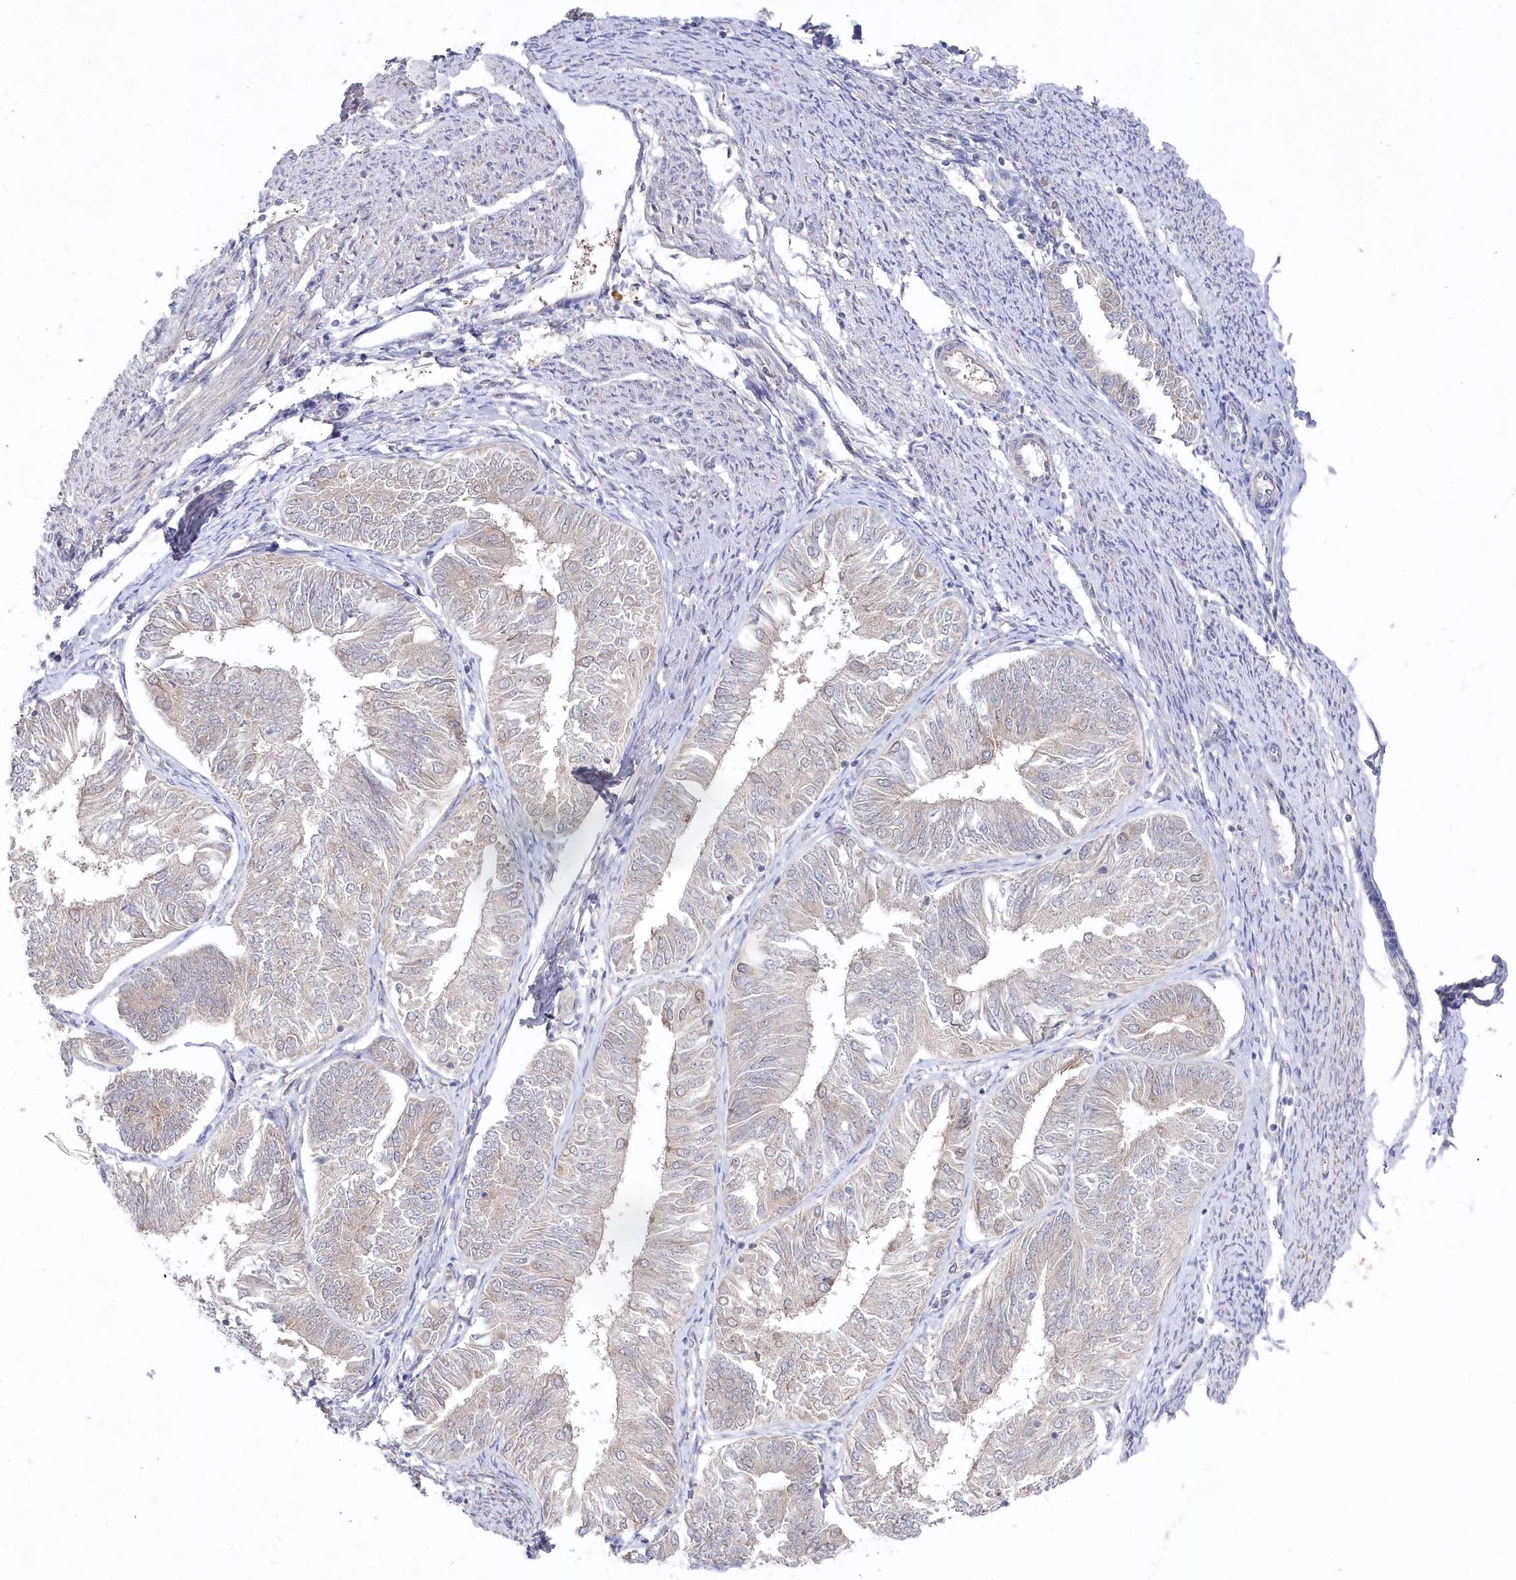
{"staining": {"intensity": "negative", "quantity": "none", "location": "none"}, "tissue": "endometrial cancer", "cell_type": "Tumor cells", "image_type": "cancer", "snomed": [{"axis": "morphology", "description": "Adenocarcinoma, NOS"}, {"axis": "topography", "description": "Endometrium"}], "caption": "High power microscopy micrograph of an immunohistochemistry (IHC) image of endometrial cancer, revealing no significant staining in tumor cells.", "gene": "AAMDC", "patient": {"sex": "female", "age": 58}}